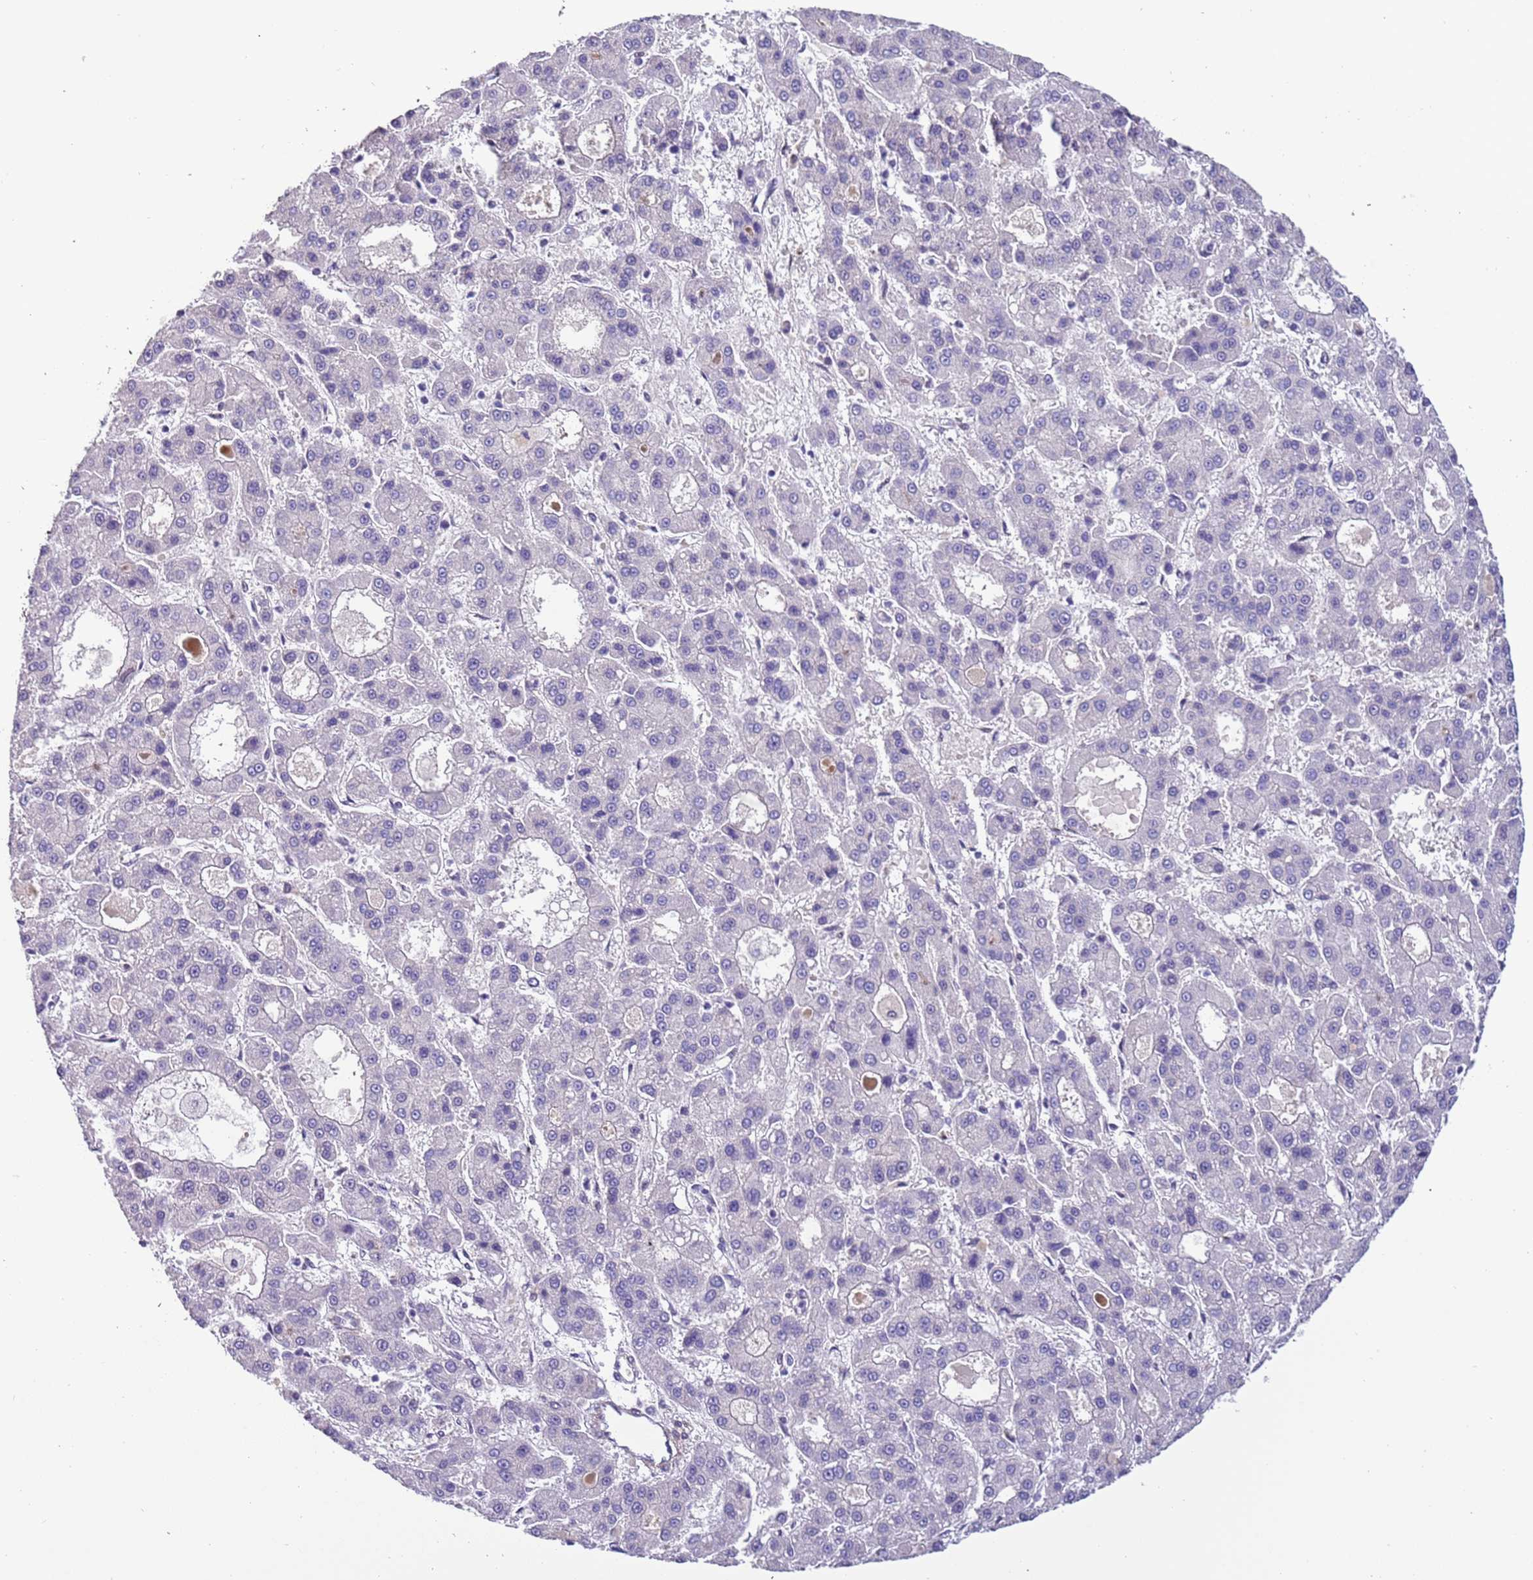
{"staining": {"intensity": "negative", "quantity": "none", "location": "none"}, "tissue": "liver cancer", "cell_type": "Tumor cells", "image_type": "cancer", "snomed": [{"axis": "morphology", "description": "Carcinoma, Hepatocellular, NOS"}, {"axis": "topography", "description": "Liver"}], "caption": "Tumor cells show no significant protein positivity in hepatocellular carcinoma (liver).", "gene": "PLEKHH1", "patient": {"sex": "male", "age": 70}}